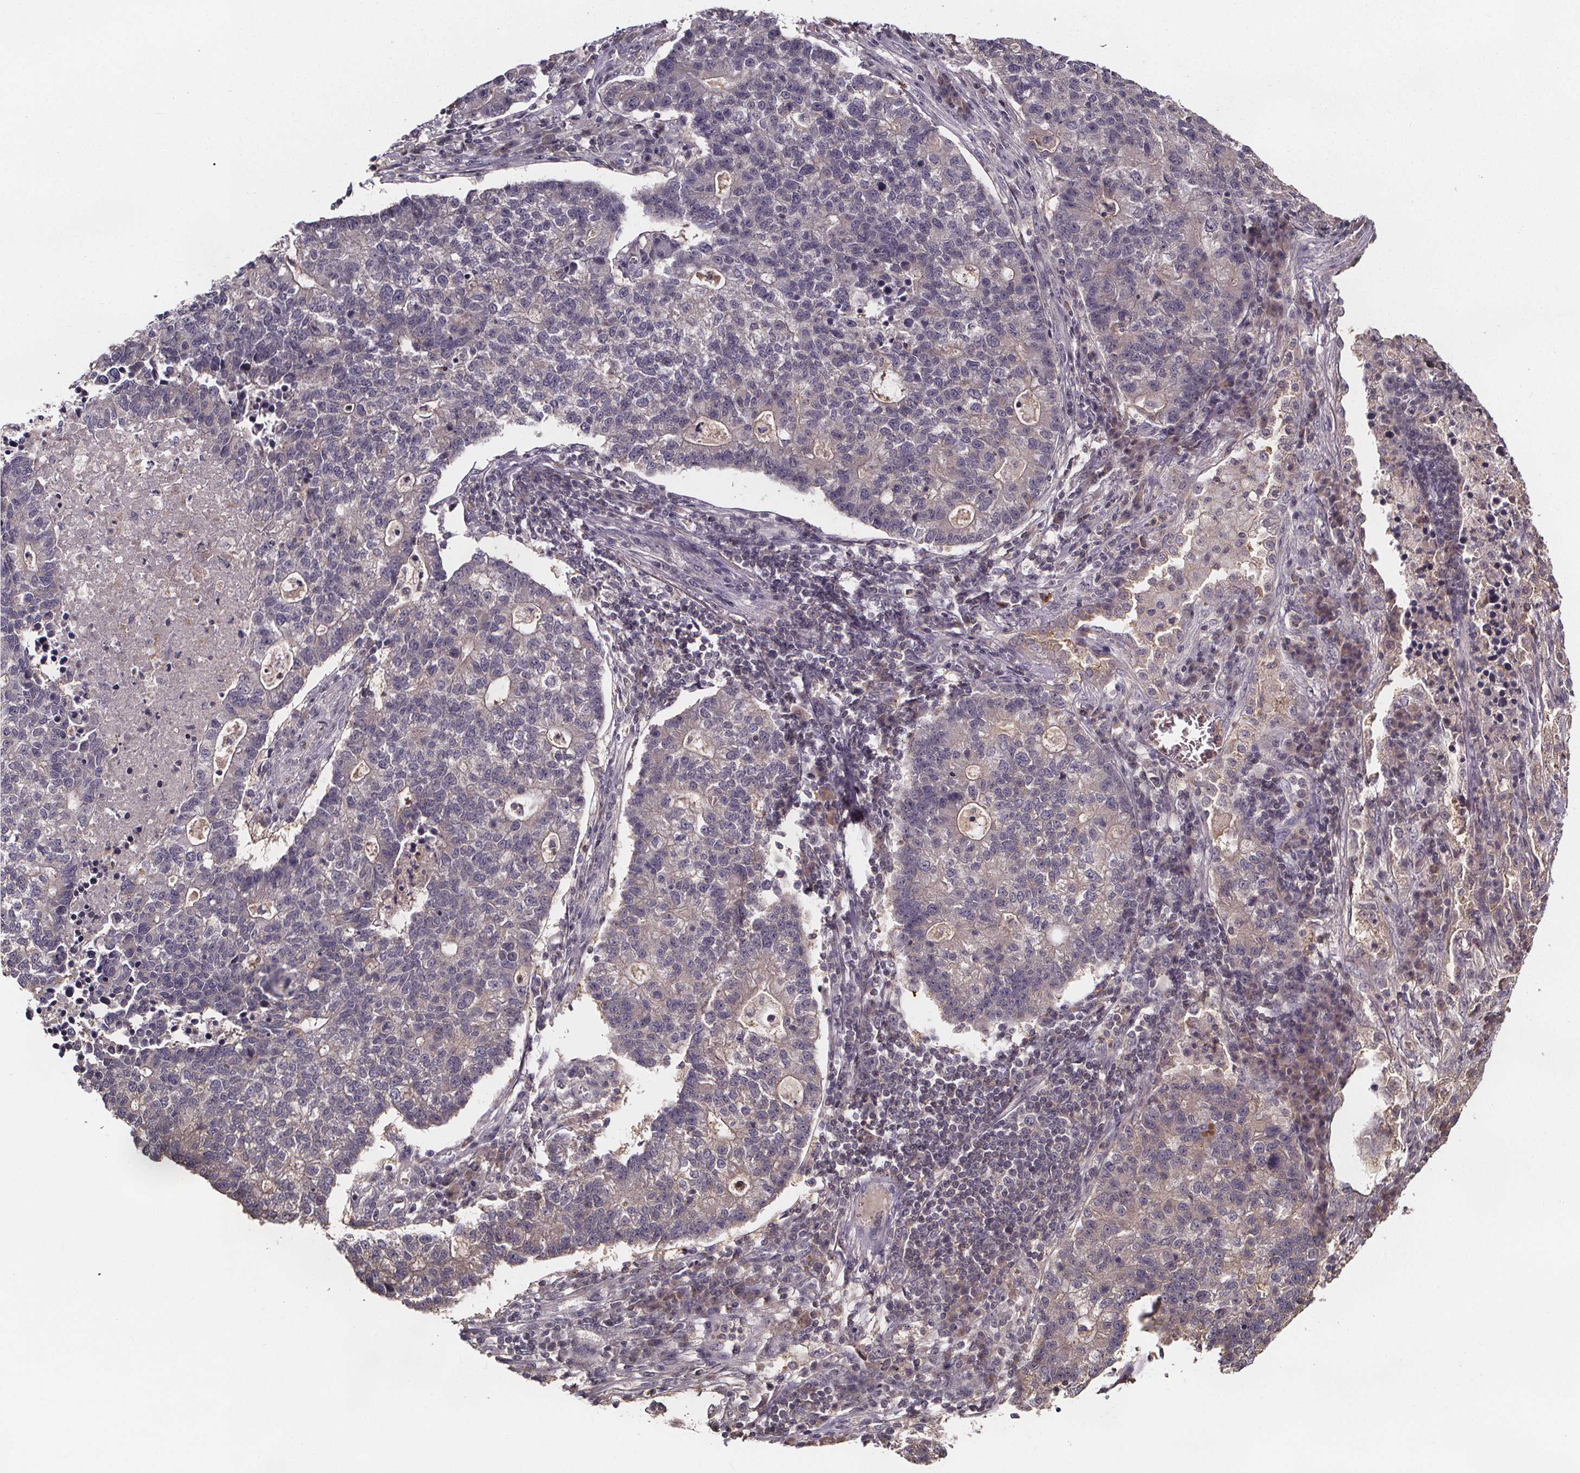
{"staining": {"intensity": "weak", "quantity": "<25%", "location": "cytoplasmic/membranous"}, "tissue": "lung cancer", "cell_type": "Tumor cells", "image_type": "cancer", "snomed": [{"axis": "morphology", "description": "Adenocarcinoma, NOS"}, {"axis": "topography", "description": "Lung"}], "caption": "High magnification brightfield microscopy of lung cancer stained with DAB (3,3'-diaminobenzidine) (brown) and counterstained with hematoxylin (blue): tumor cells show no significant positivity.", "gene": "SMIM1", "patient": {"sex": "male", "age": 57}}